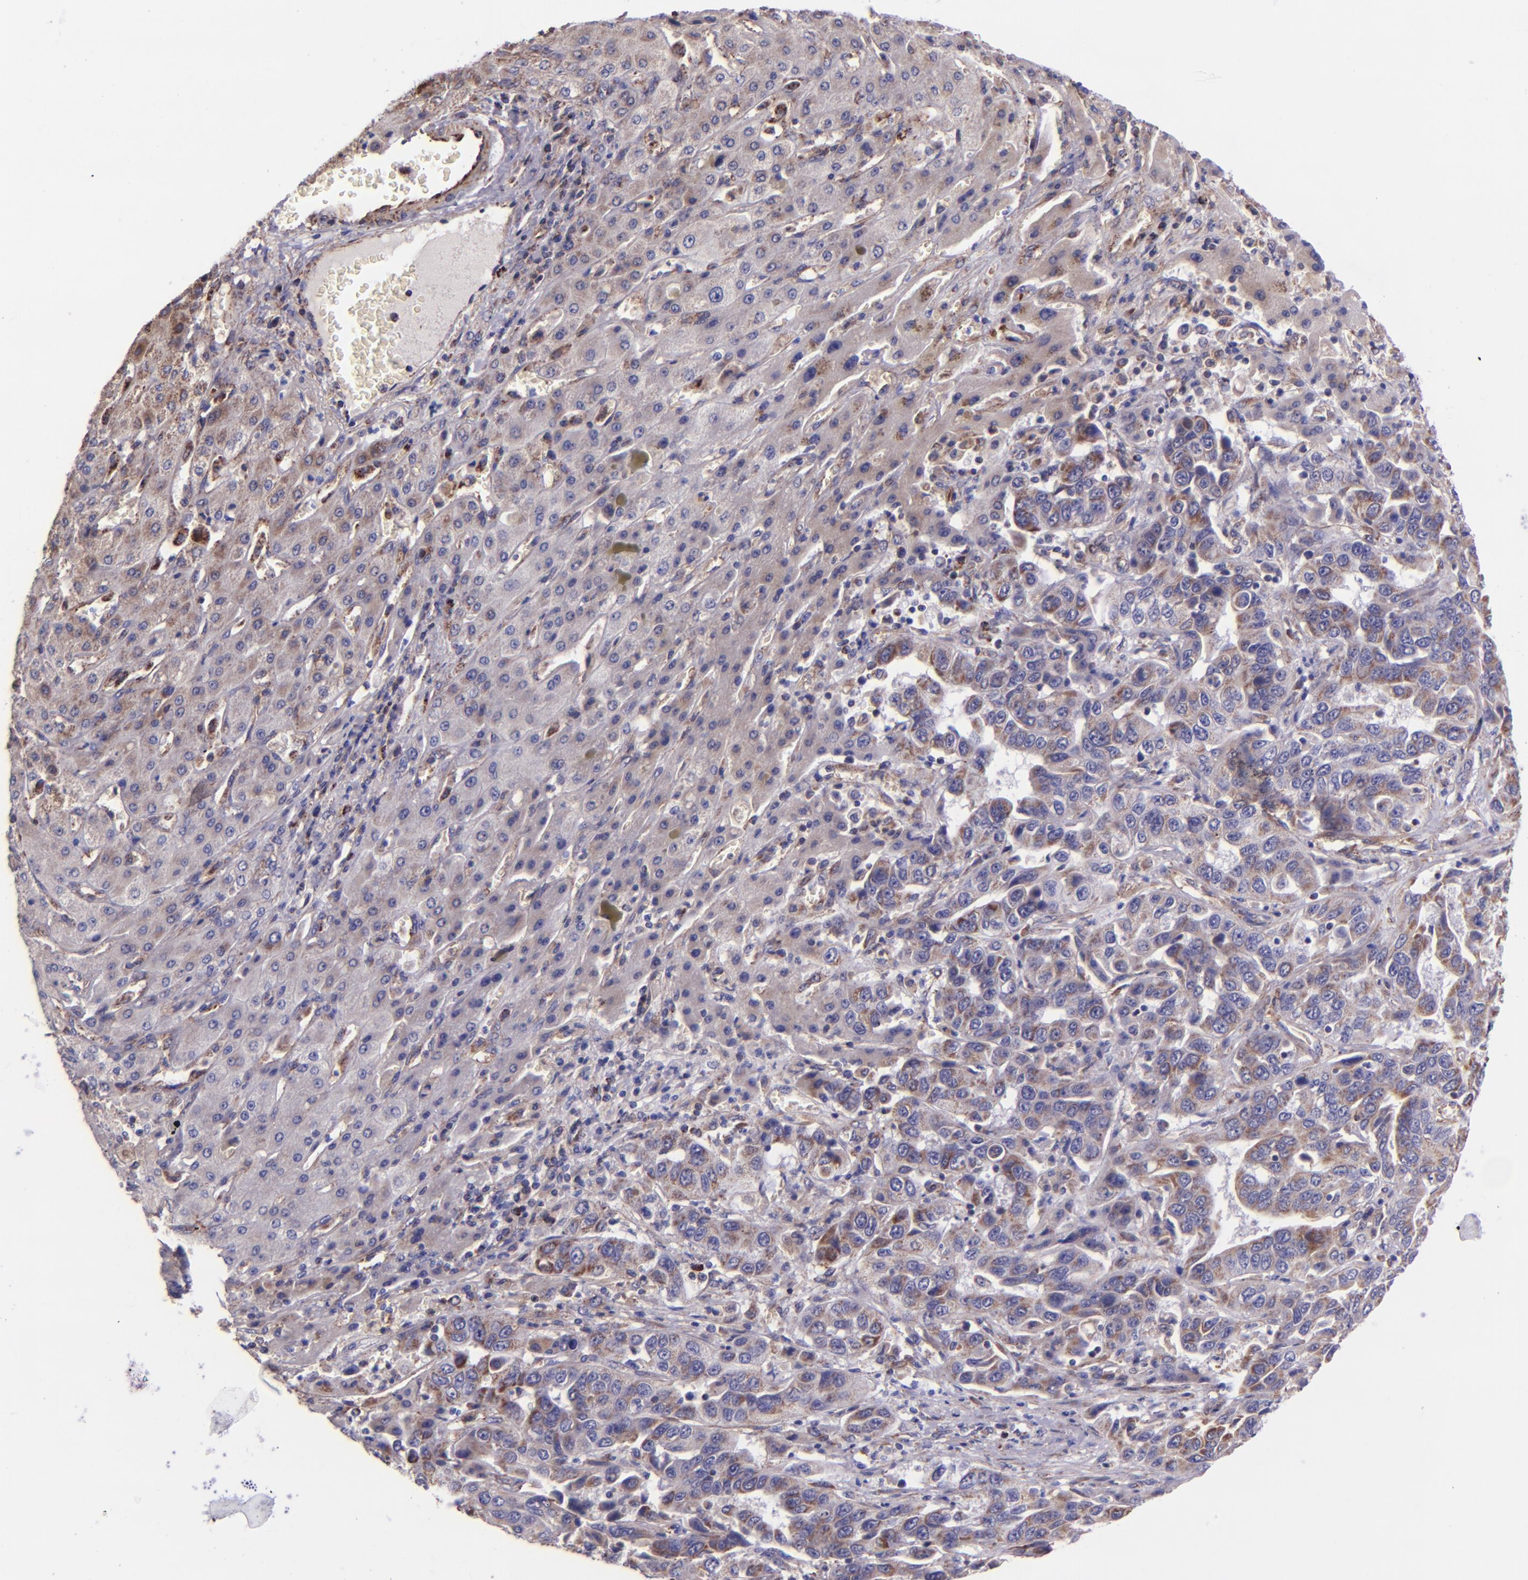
{"staining": {"intensity": "moderate", "quantity": "<25%", "location": "cytoplasmic/membranous"}, "tissue": "liver cancer", "cell_type": "Tumor cells", "image_type": "cancer", "snomed": [{"axis": "morphology", "description": "Cholangiocarcinoma"}, {"axis": "topography", "description": "Liver"}], "caption": "Immunohistochemical staining of liver cancer exhibits moderate cytoplasmic/membranous protein positivity in about <25% of tumor cells.", "gene": "IDH3G", "patient": {"sex": "female", "age": 52}}